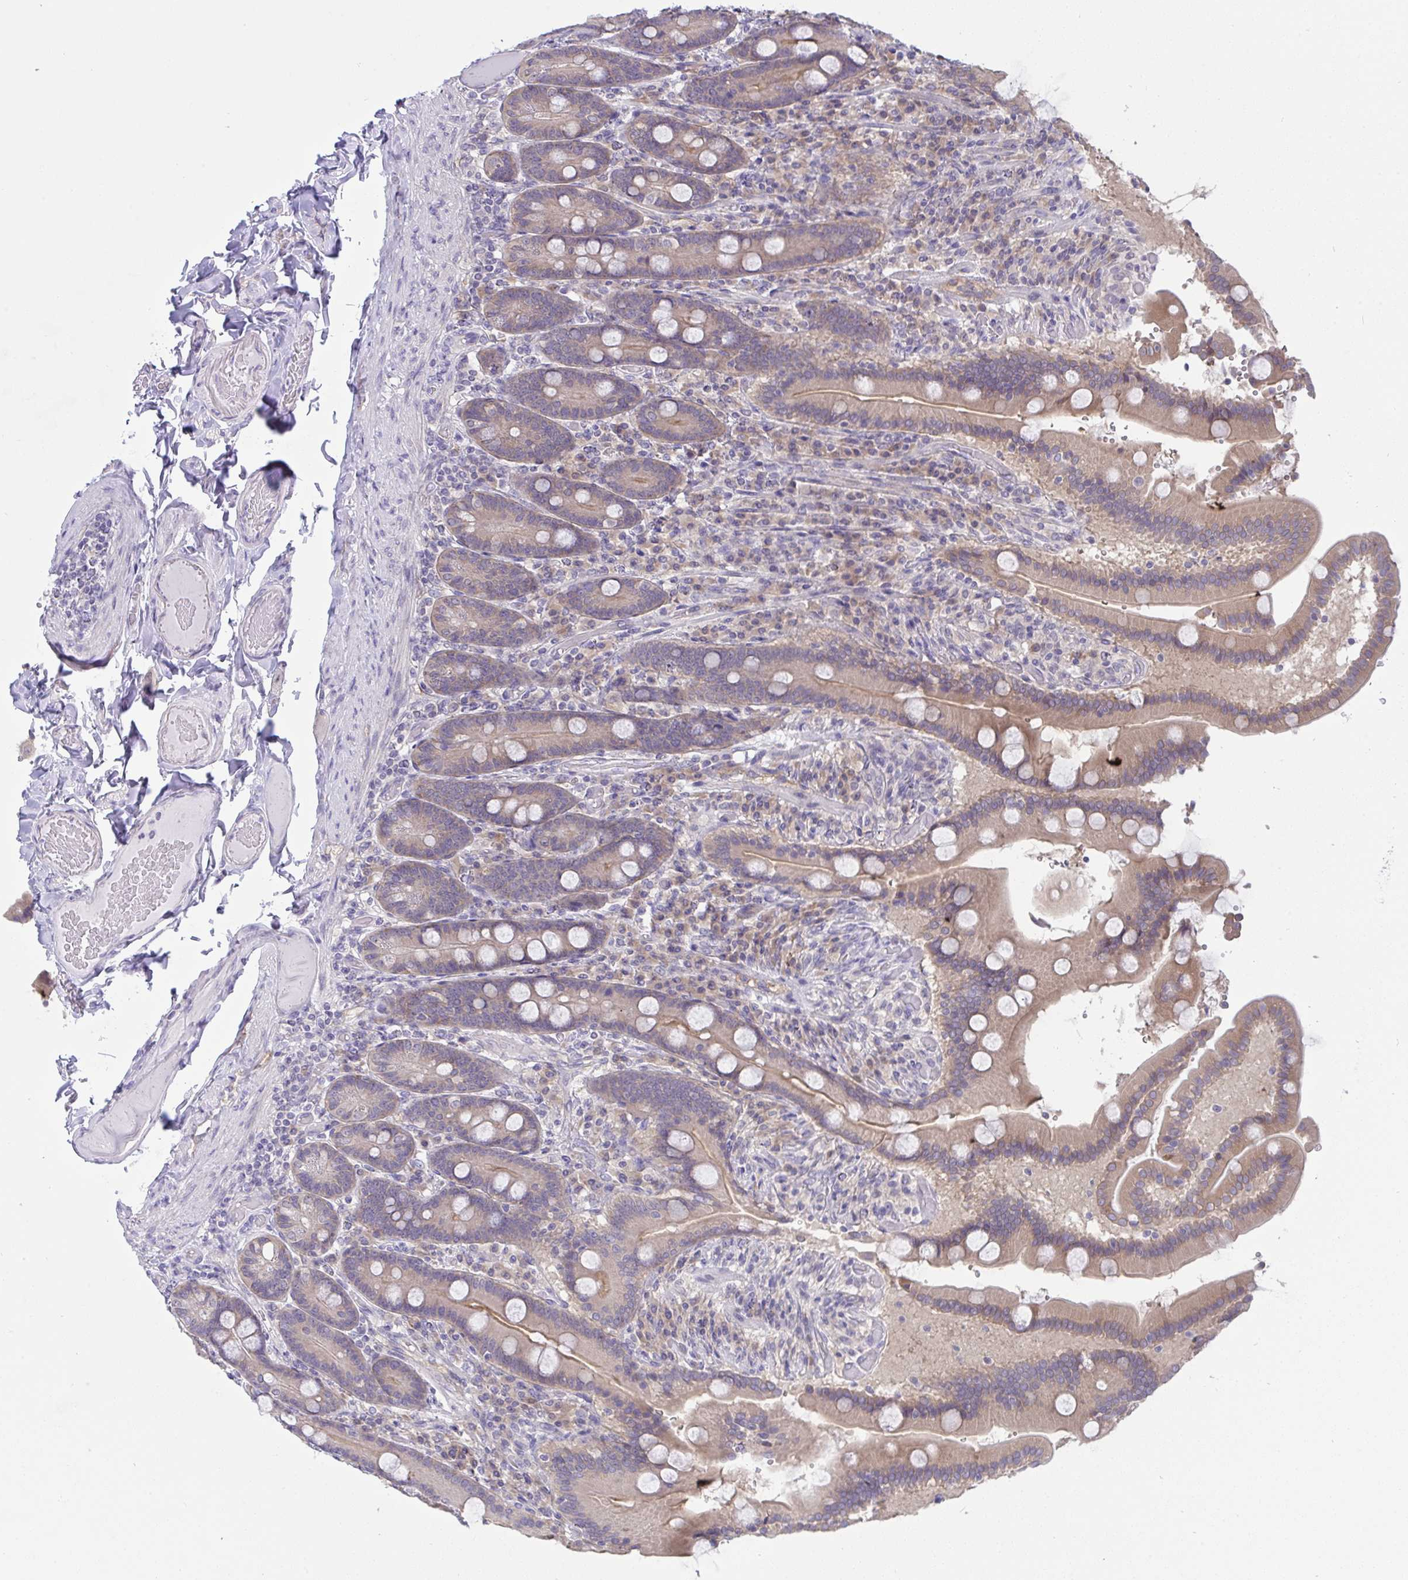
{"staining": {"intensity": "weak", "quantity": "25%-75%", "location": "cytoplasmic/membranous"}, "tissue": "duodenum", "cell_type": "Glandular cells", "image_type": "normal", "snomed": [{"axis": "morphology", "description": "Normal tissue, NOS"}, {"axis": "topography", "description": "Duodenum"}], "caption": "Benign duodenum was stained to show a protein in brown. There is low levels of weak cytoplasmic/membranous expression in approximately 25%-75% of glandular cells. The staining was performed using DAB (3,3'-diaminobenzidine) to visualize the protein expression in brown, while the nuclei were stained in blue with hematoxylin (Magnification: 20x).", "gene": "TMEM41A", "patient": {"sex": "female", "age": 62}}